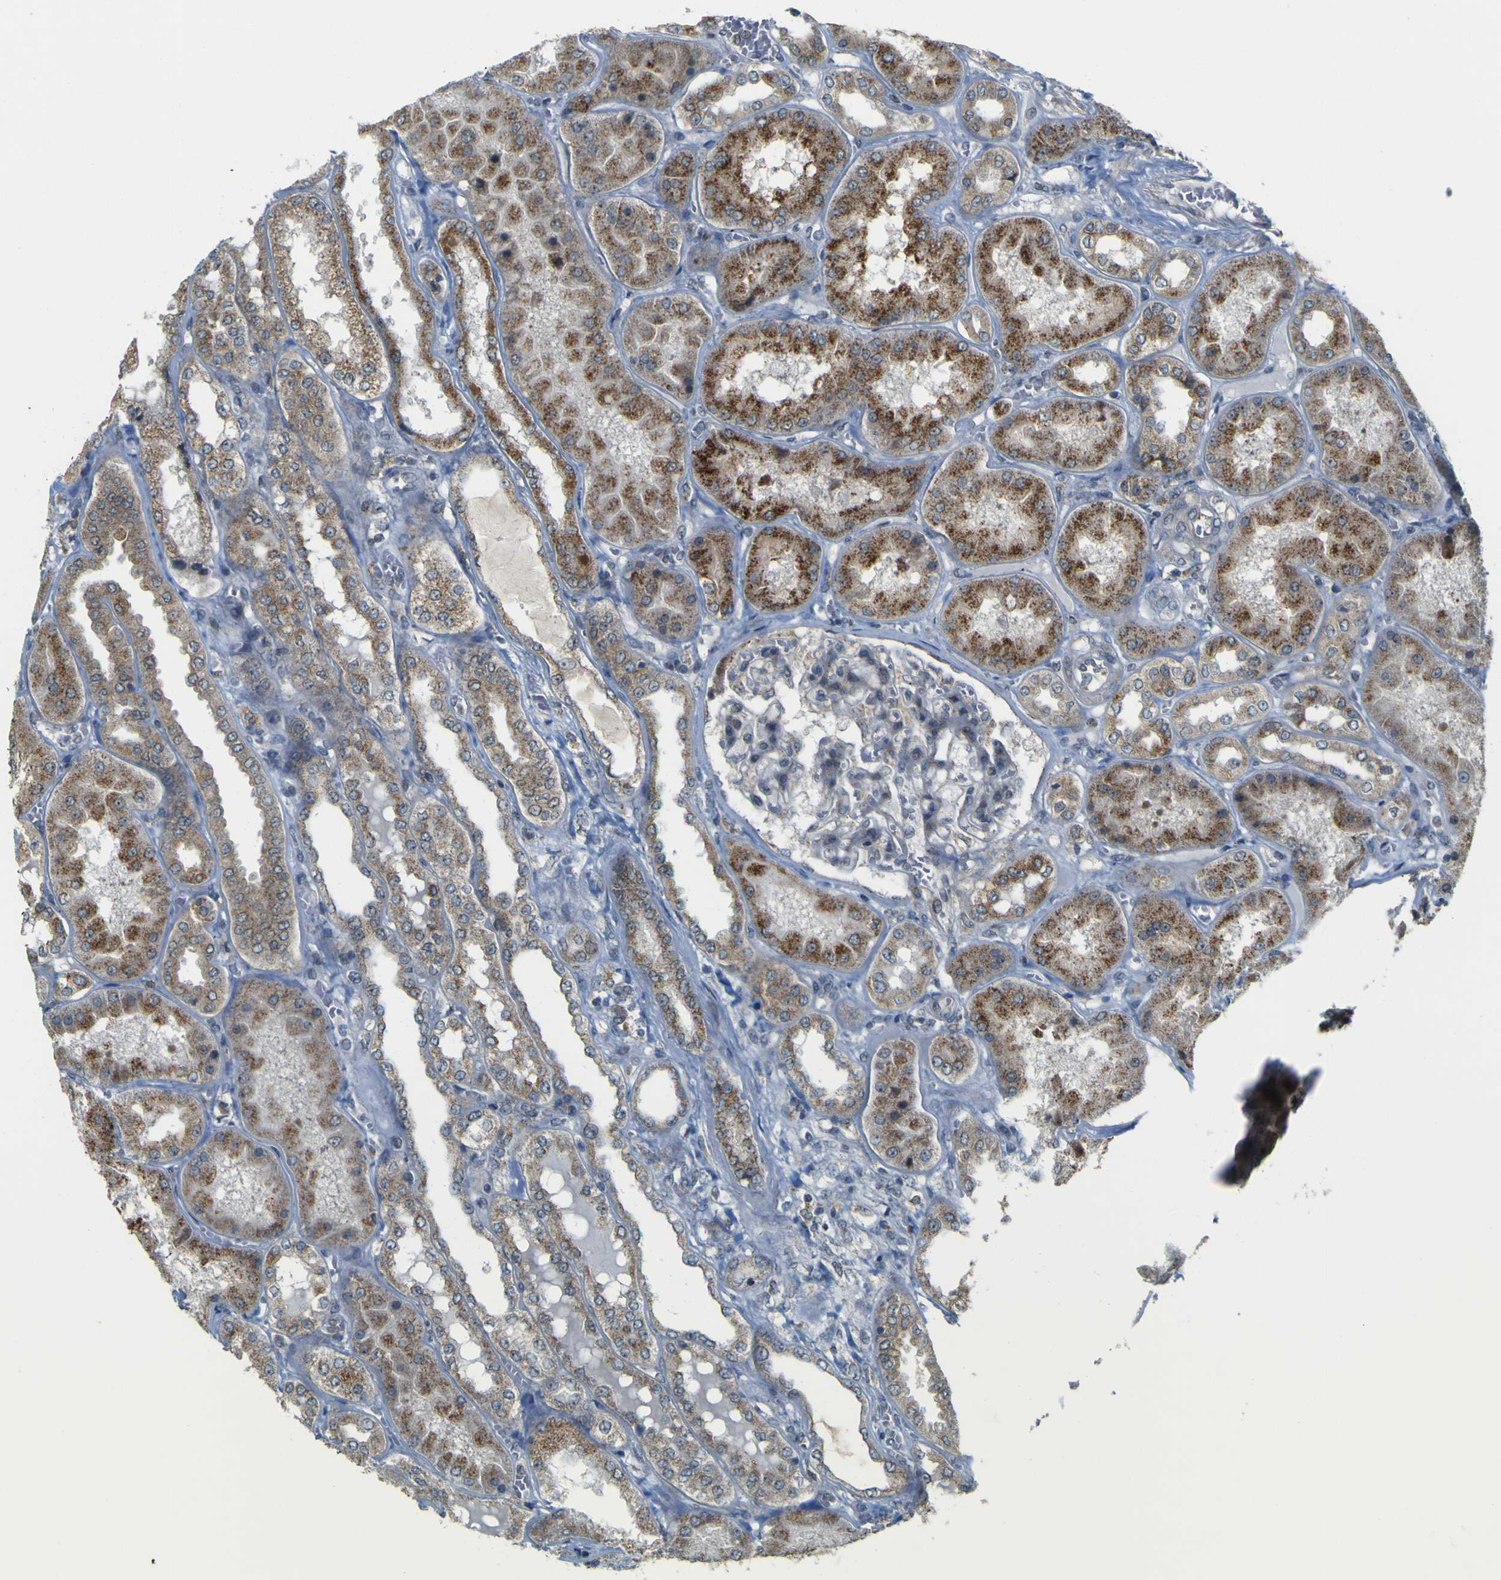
{"staining": {"intensity": "weak", "quantity": "<25%", "location": "cytoplasmic/membranous"}, "tissue": "kidney", "cell_type": "Cells in glomeruli", "image_type": "normal", "snomed": [{"axis": "morphology", "description": "Normal tissue, NOS"}, {"axis": "topography", "description": "Kidney"}], "caption": "This is an immunohistochemistry (IHC) photomicrograph of benign human kidney. There is no staining in cells in glomeruli.", "gene": "ACBD5", "patient": {"sex": "female", "age": 56}}